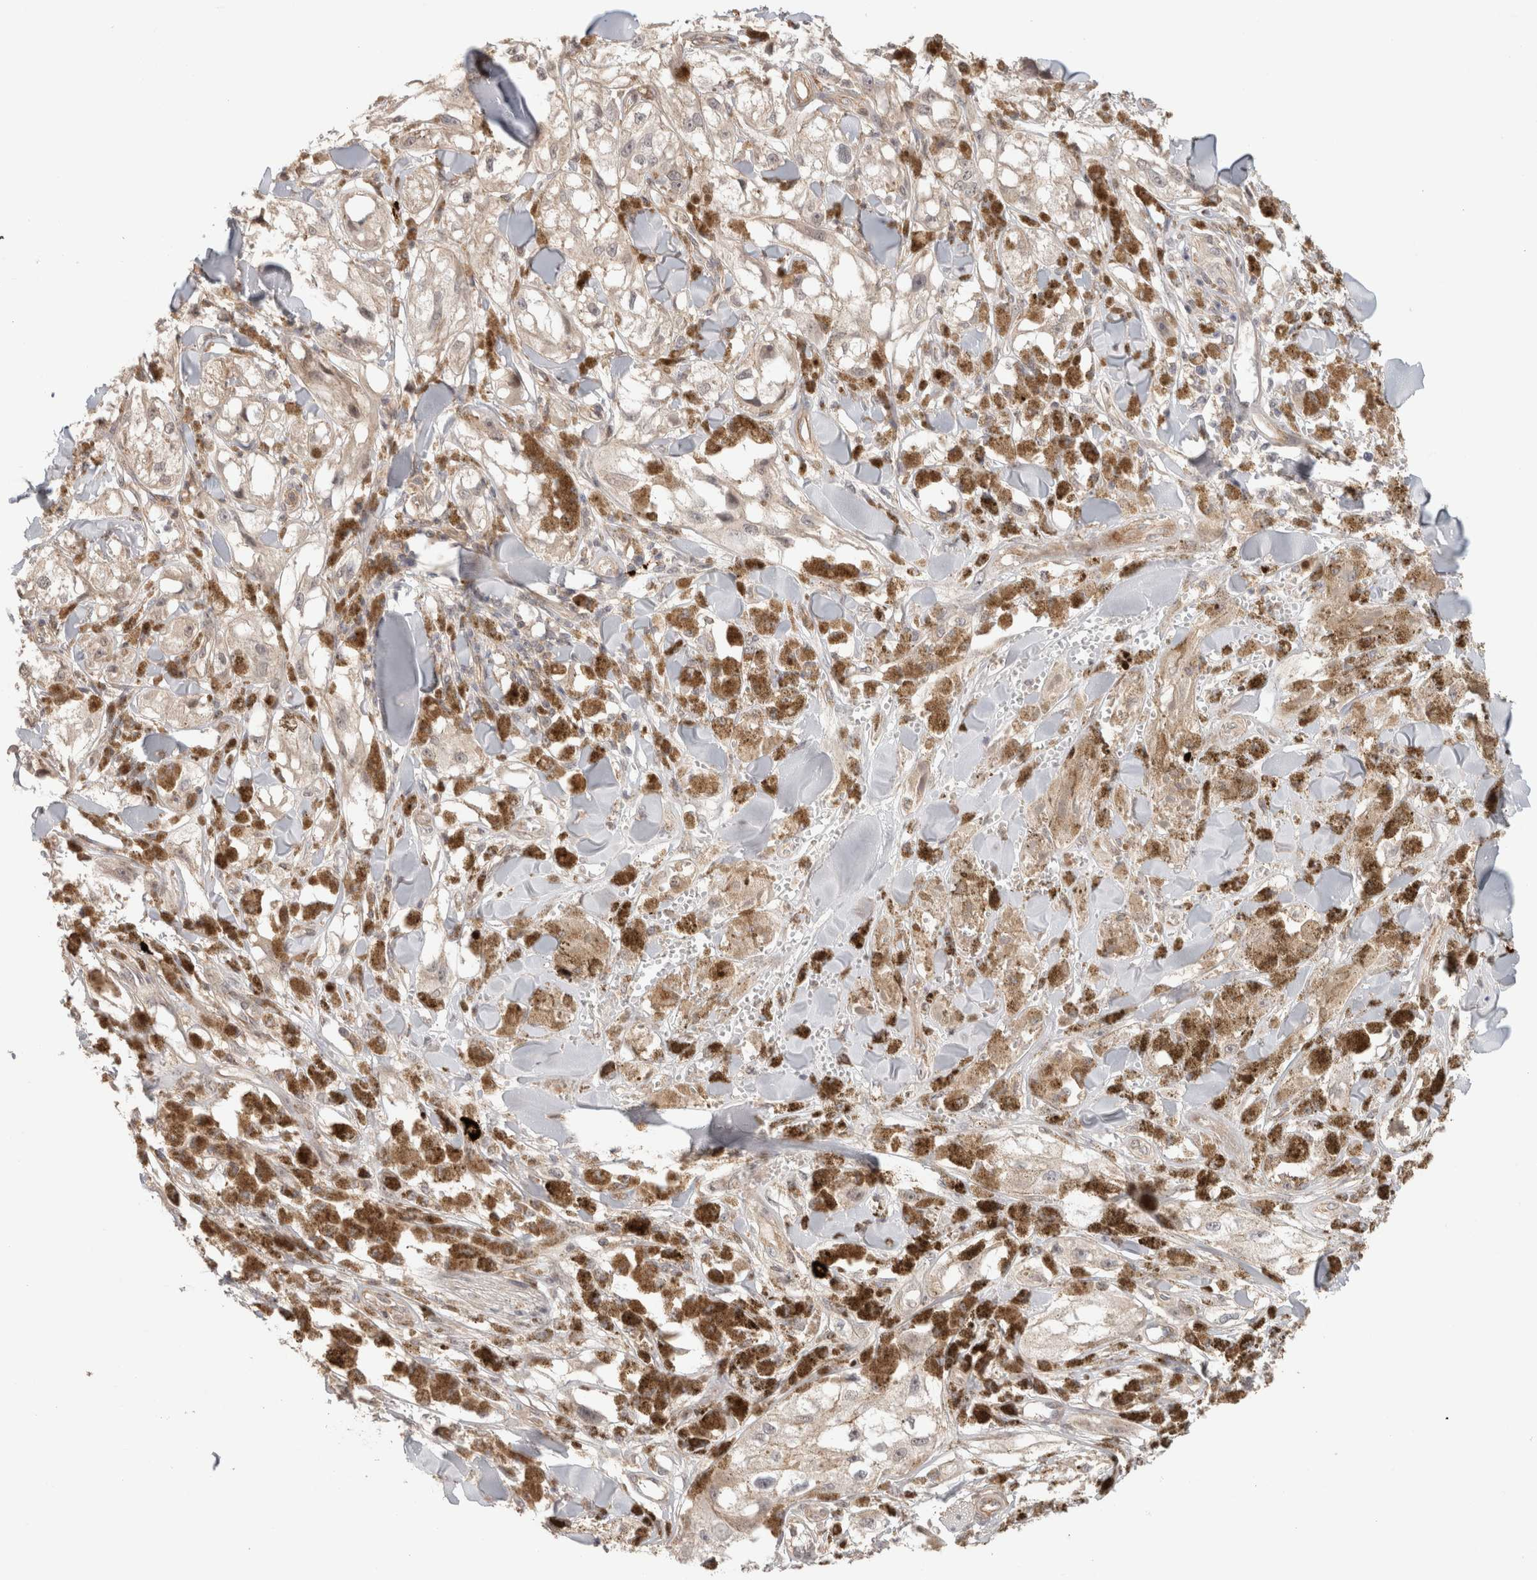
{"staining": {"intensity": "negative", "quantity": "none", "location": "none"}, "tissue": "melanoma", "cell_type": "Tumor cells", "image_type": "cancer", "snomed": [{"axis": "morphology", "description": "Malignant melanoma, NOS"}, {"axis": "topography", "description": "Skin"}], "caption": "High power microscopy photomicrograph of an IHC image of malignant melanoma, revealing no significant staining in tumor cells. (Stains: DAB immunohistochemistry (IHC) with hematoxylin counter stain, Microscopy: brightfield microscopy at high magnification).", "gene": "HSPG2", "patient": {"sex": "male", "age": 88}}